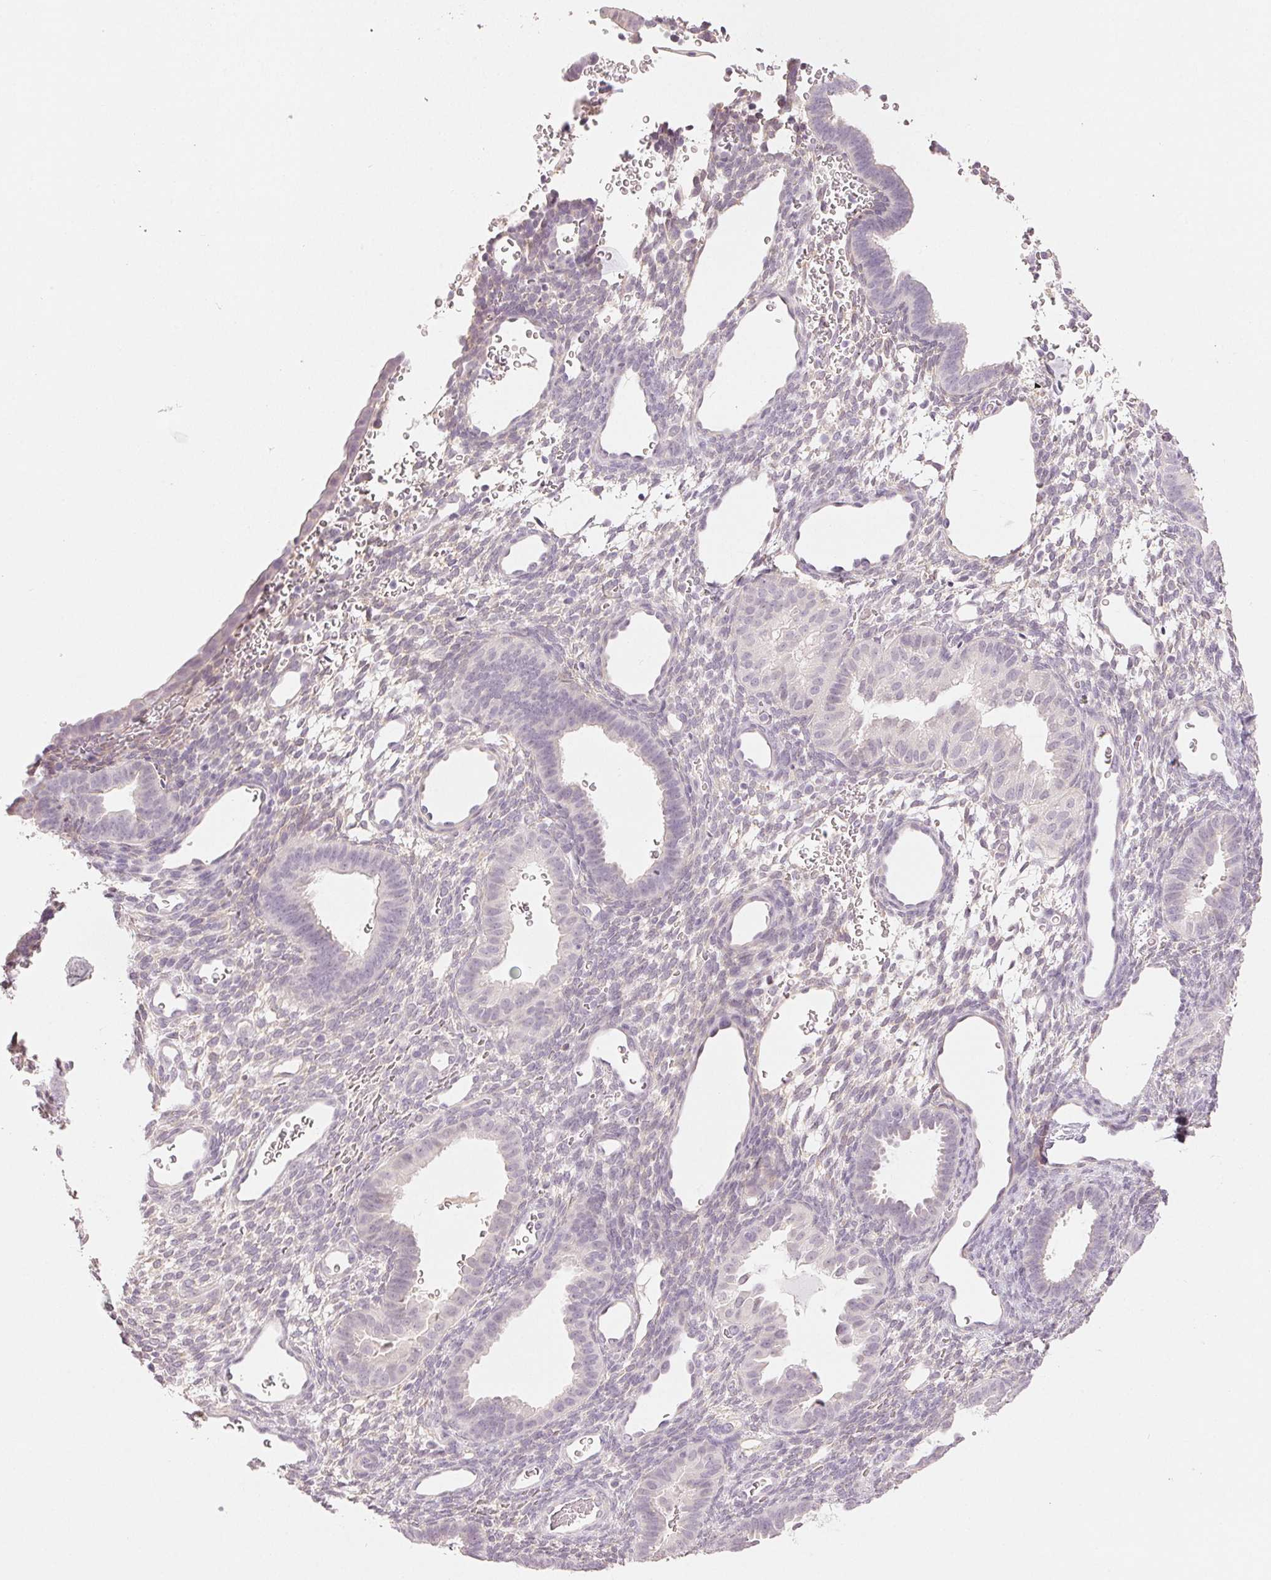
{"staining": {"intensity": "negative", "quantity": "none", "location": "none"}, "tissue": "endometrium", "cell_type": "Cells in endometrial stroma", "image_type": "normal", "snomed": [{"axis": "morphology", "description": "Normal tissue, NOS"}, {"axis": "topography", "description": "Endometrium"}], "caption": "IHC image of normal endometrium: endometrium stained with DAB shows no significant protein positivity in cells in endometrial stroma. (Brightfield microscopy of DAB (3,3'-diaminobenzidine) IHC at high magnification).", "gene": "MAP1LC3A", "patient": {"sex": "female", "age": 34}}